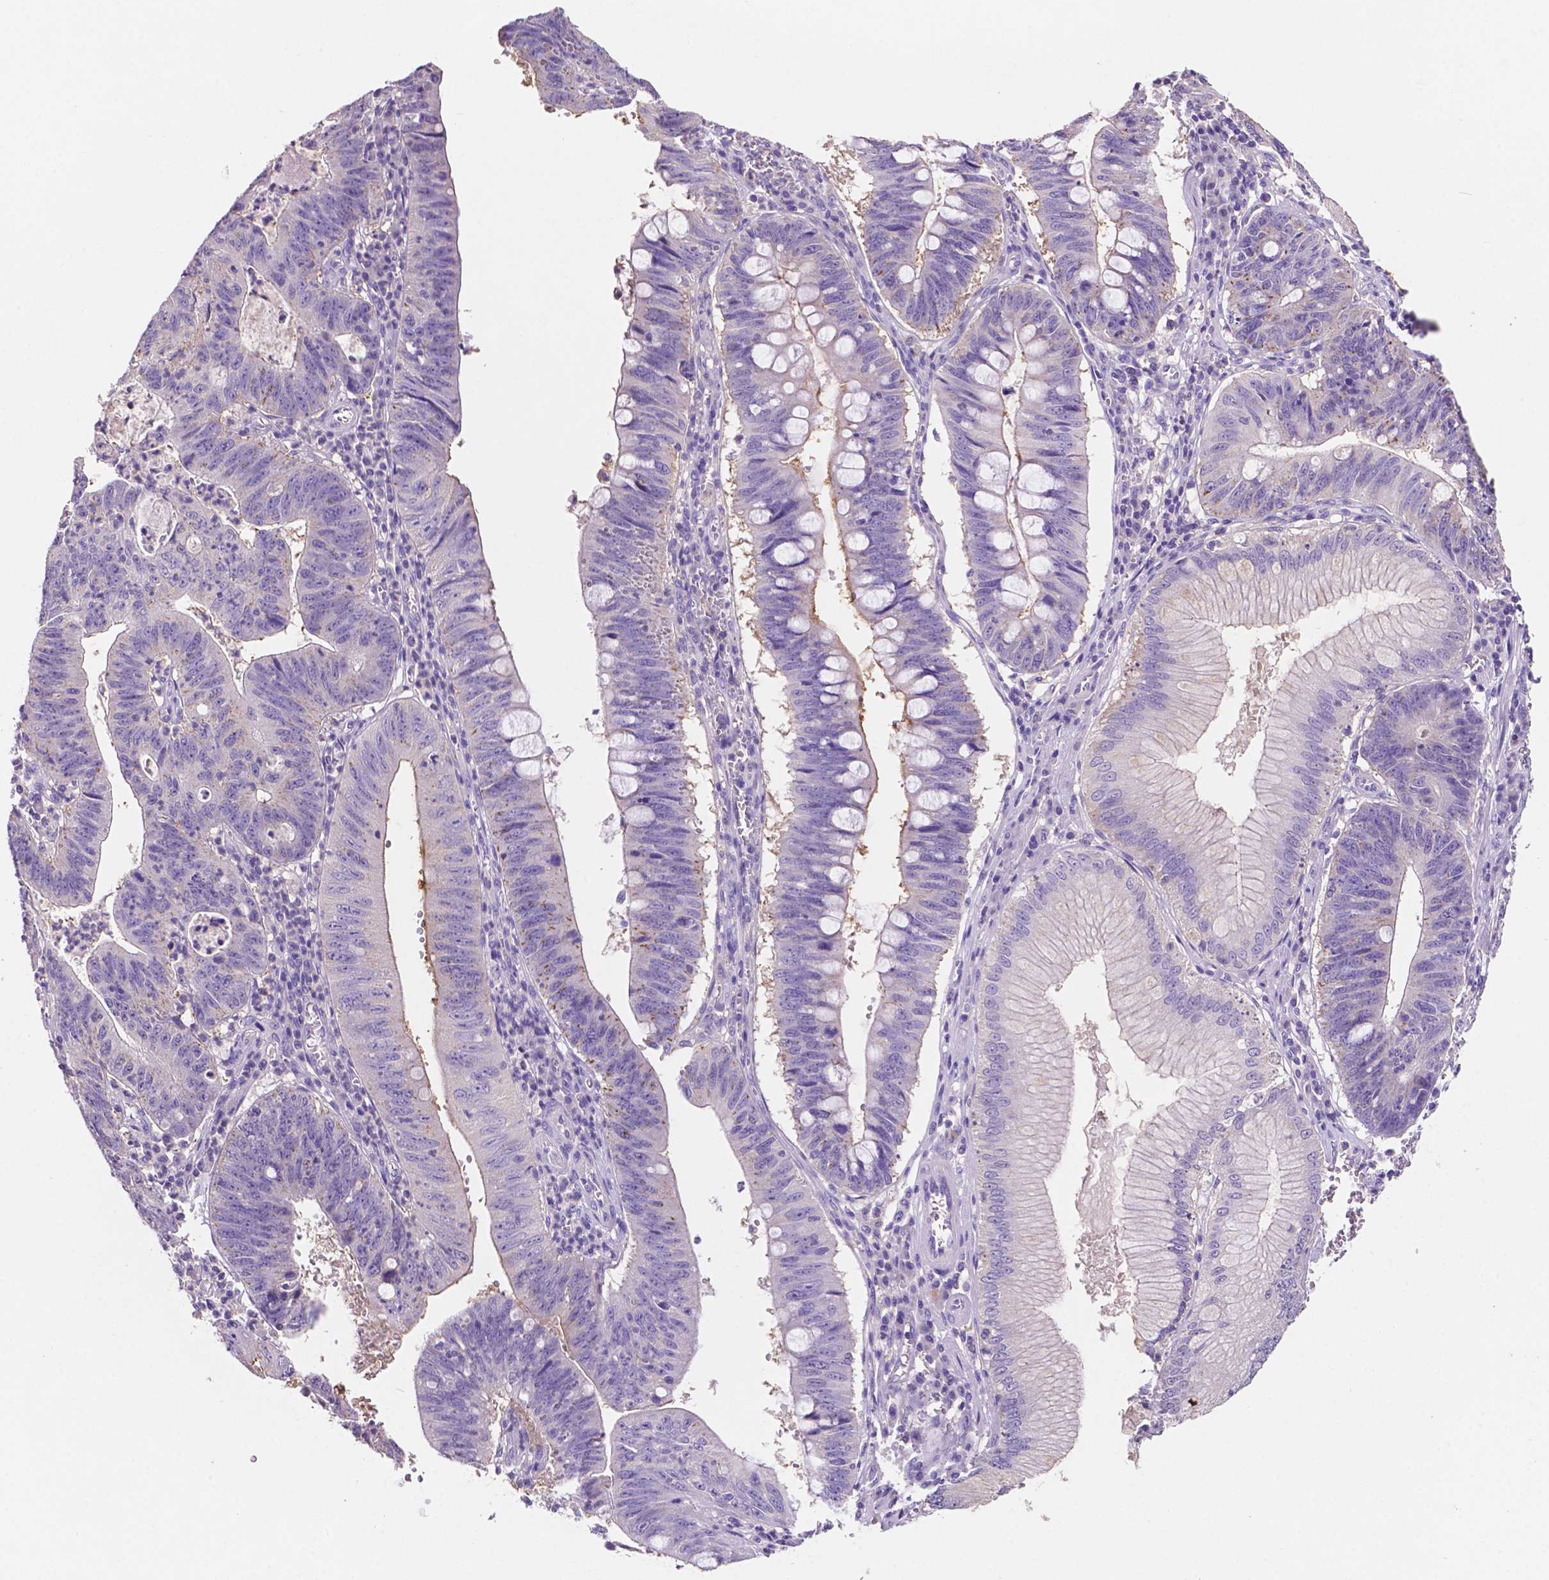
{"staining": {"intensity": "negative", "quantity": "none", "location": "none"}, "tissue": "stomach cancer", "cell_type": "Tumor cells", "image_type": "cancer", "snomed": [{"axis": "morphology", "description": "Adenocarcinoma, NOS"}, {"axis": "topography", "description": "Stomach"}], "caption": "Immunohistochemical staining of human stomach cancer displays no significant staining in tumor cells.", "gene": "PRPS2", "patient": {"sex": "male", "age": 59}}